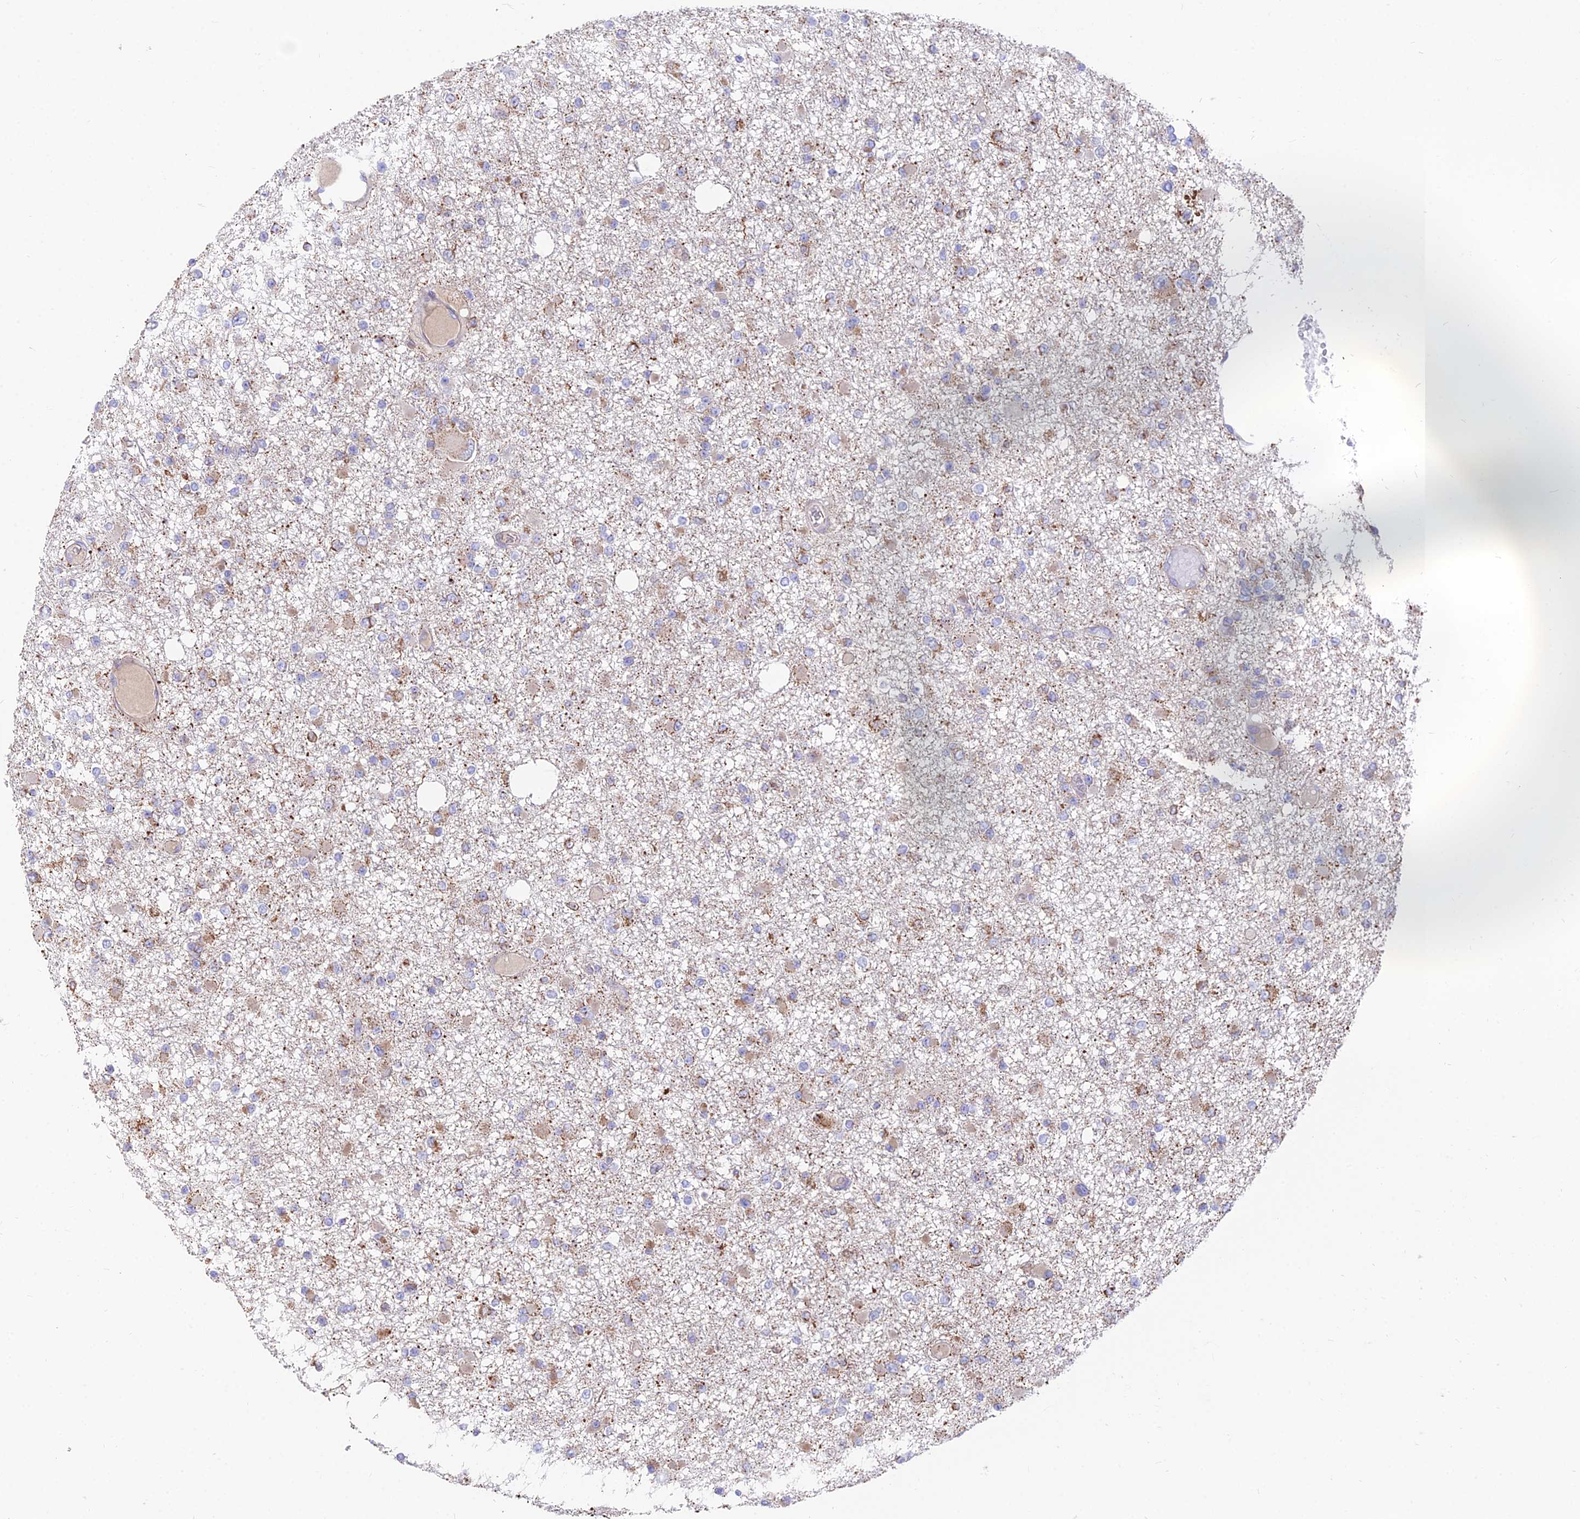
{"staining": {"intensity": "moderate", "quantity": "25%-75%", "location": "cytoplasmic/membranous"}, "tissue": "glioma", "cell_type": "Tumor cells", "image_type": "cancer", "snomed": [{"axis": "morphology", "description": "Glioma, malignant, Low grade"}, {"axis": "topography", "description": "Brain"}], "caption": "A brown stain highlights moderate cytoplasmic/membranous positivity of a protein in glioma tumor cells.", "gene": "TIGD6", "patient": {"sex": "female", "age": 22}}